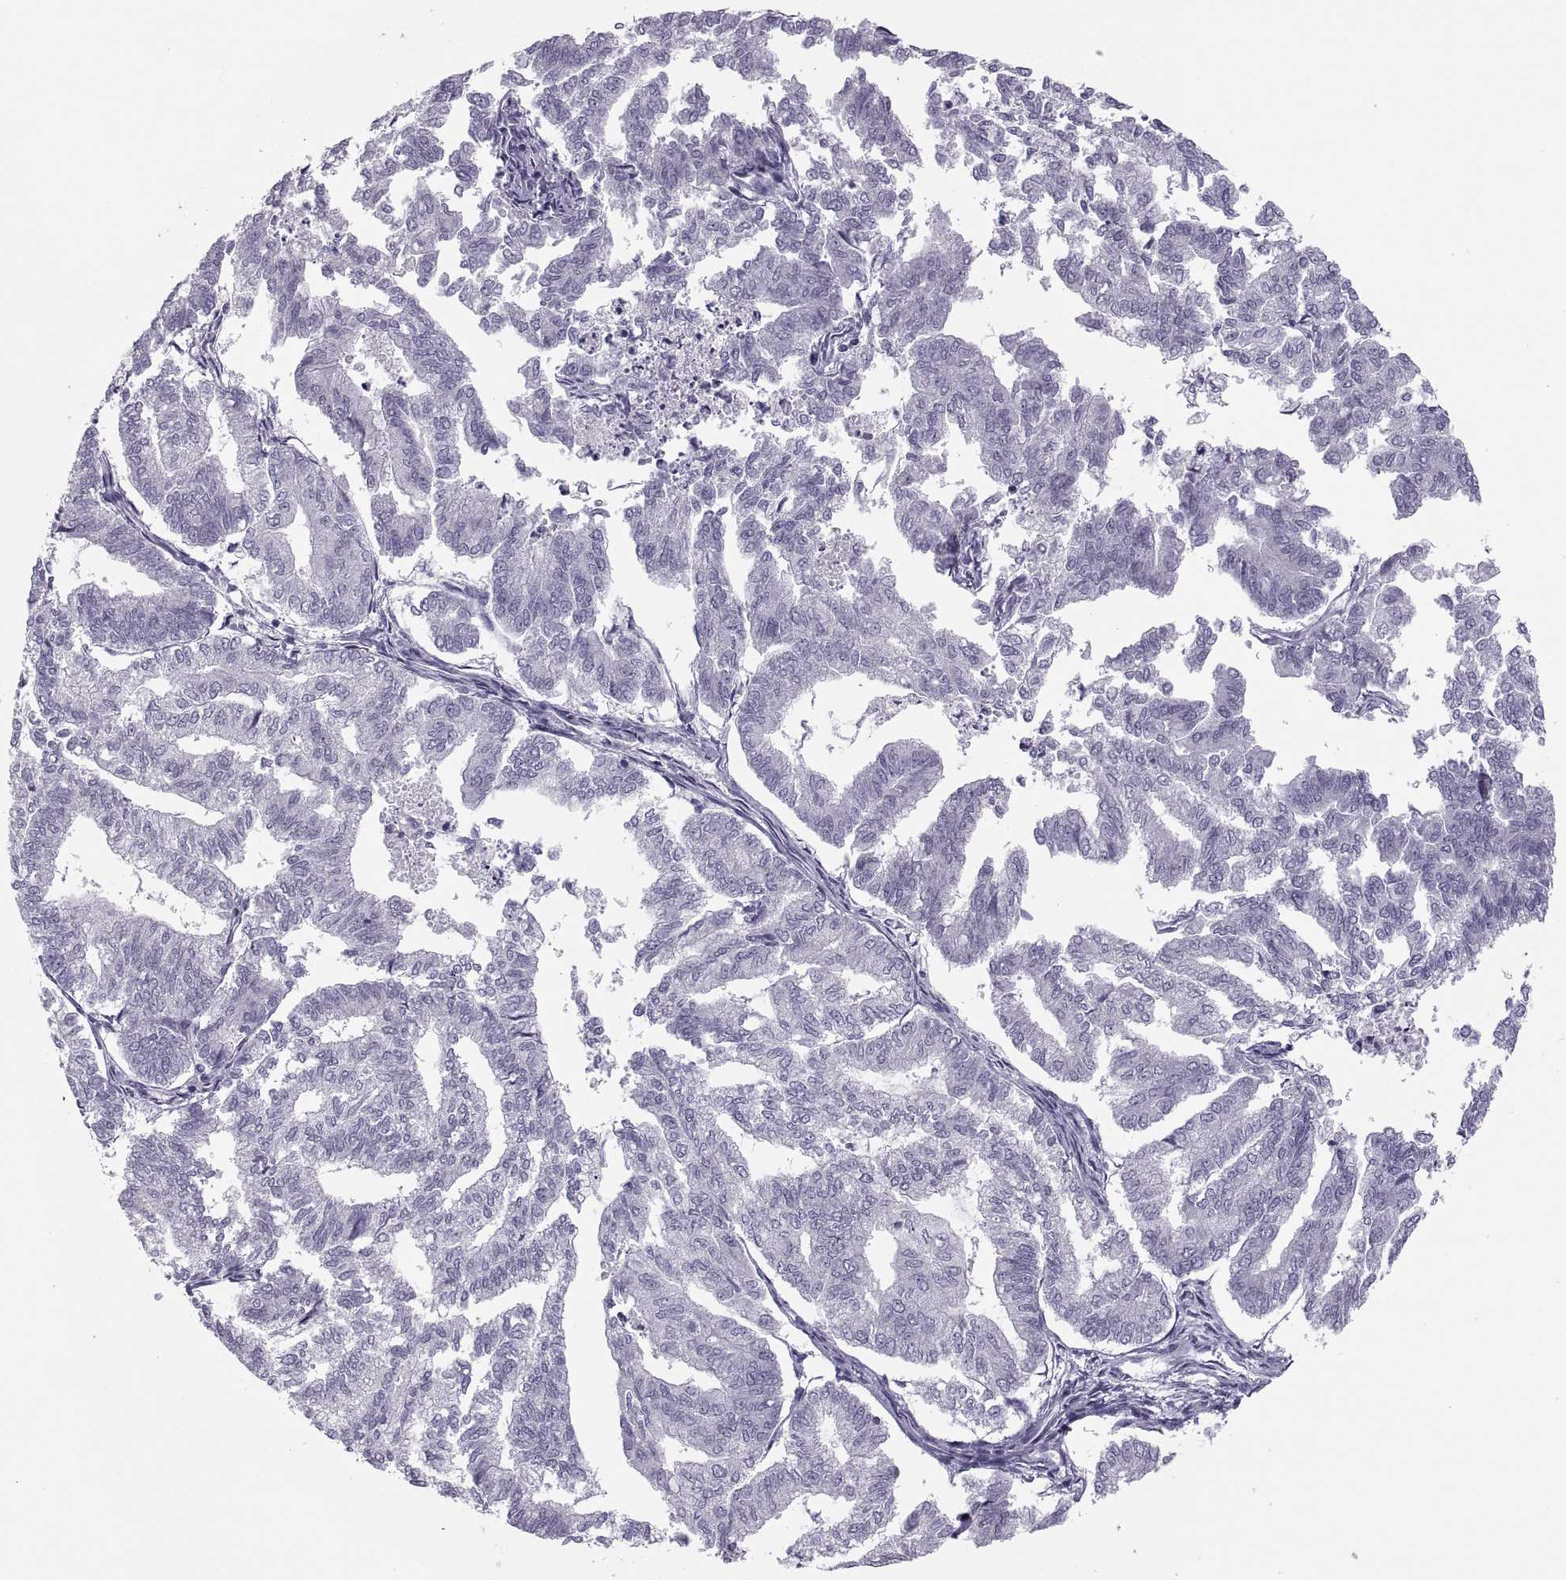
{"staining": {"intensity": "negative", "quantity": "none", "location": "none"}, "tissue": "endometrial cancer", "cell_type": "Tumor cells", "image_type": "cancer", "snomed": [{"axis": "morphology", "description": "Adenocarcinoma, NOS"}, {"axis": "topography", "description": "Endometrium"}], "caption": "Protein analysis of endometrial cancer demonstrates no significant expression in tumor cells.", "gene": "C3orf22", "patient": {"sex": "female", "age": 79}}